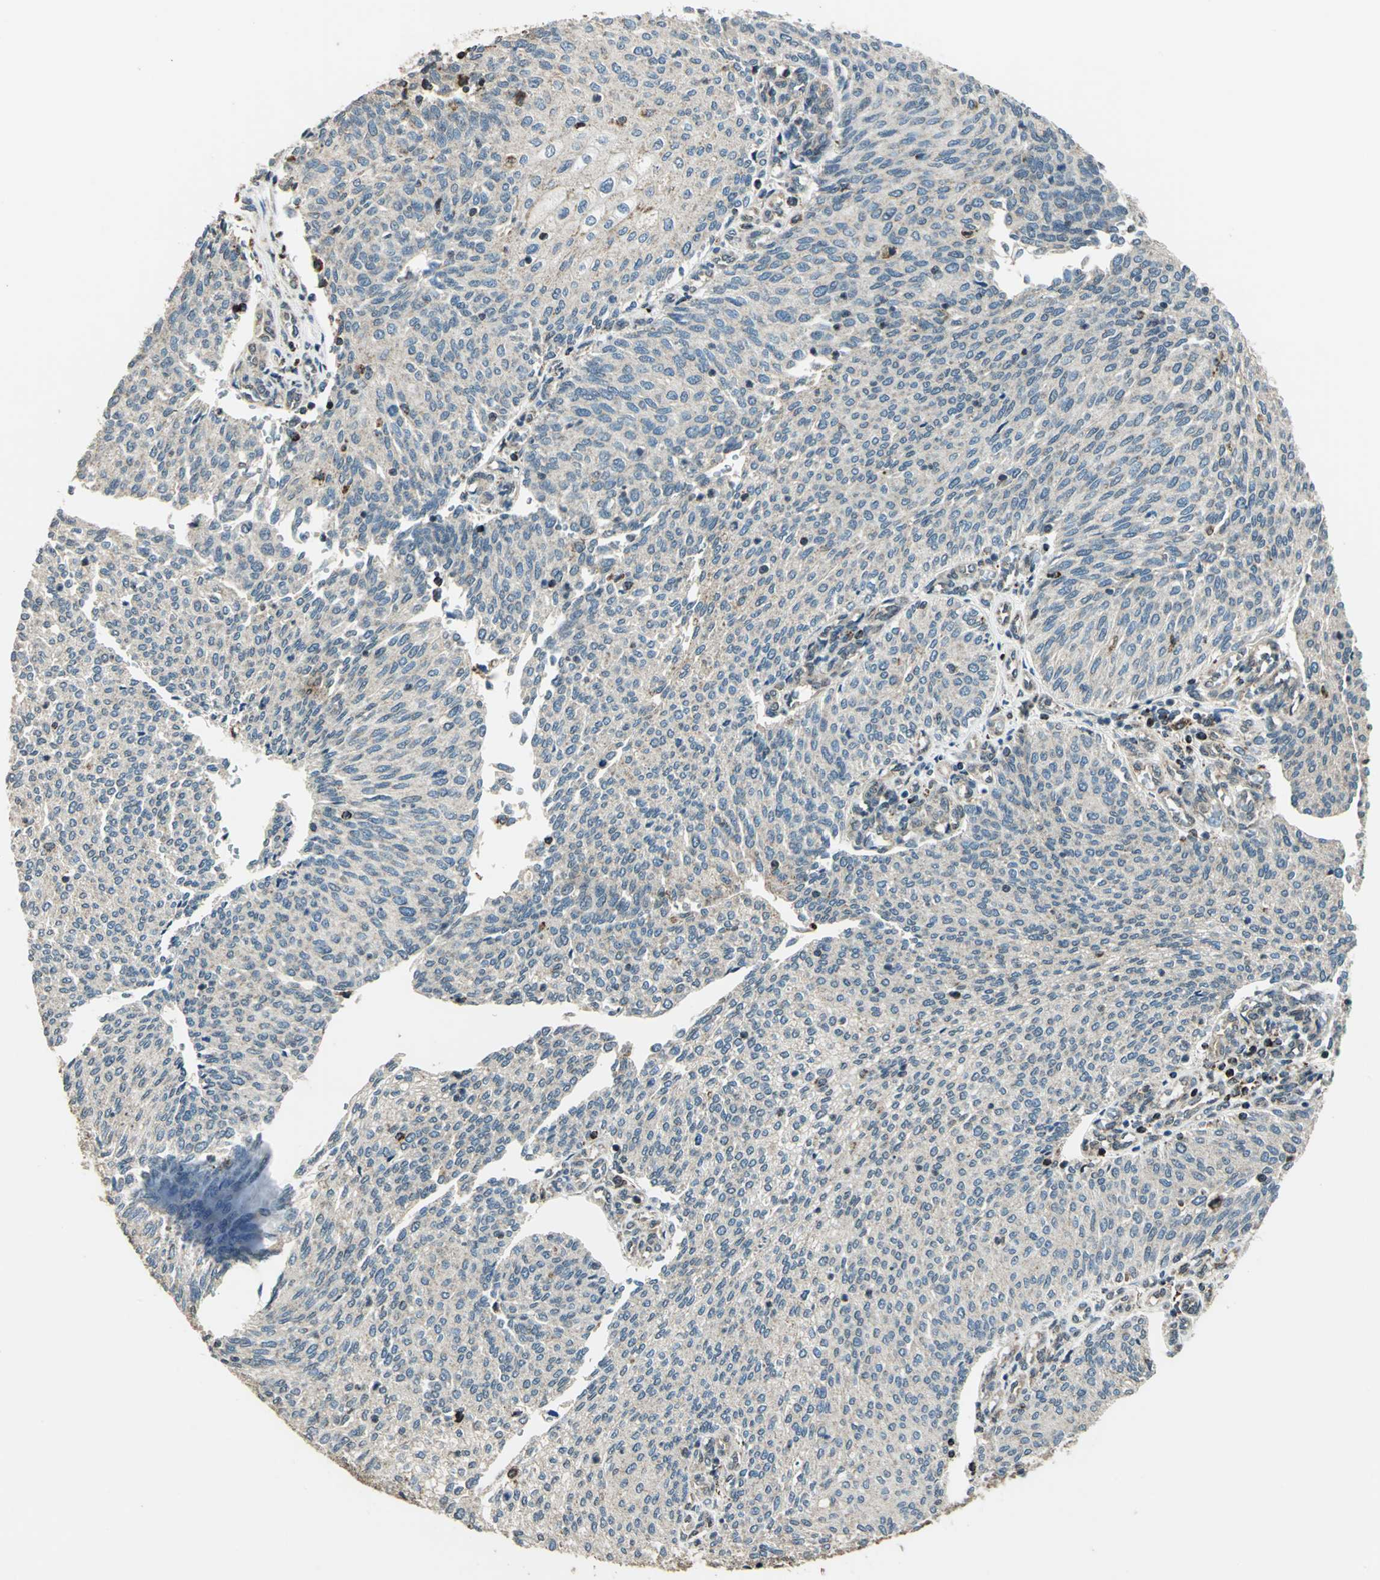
{"staining": {"intensity": "weak", "quantity": ">75%", "location": "cytoplasmic/membranous"}, "tissue": "urothelial cancer", "cell_type": "Tumor cells", "image_type": "cancer", "snomed": [{"axis": "morphology", "description": "Urothelial carcinoma, Low grade"}, {"axis": "topography", "description": "Urinary bladder"}], "caption": "Human low-grade urothelial carcinoma stained with a brown dye shows weak cytoplasmic/membranous positive positivity in approximately >75% of tumor cells.", "gene": "NUDT2", "patient": {"sex": "female", "age": 79}}